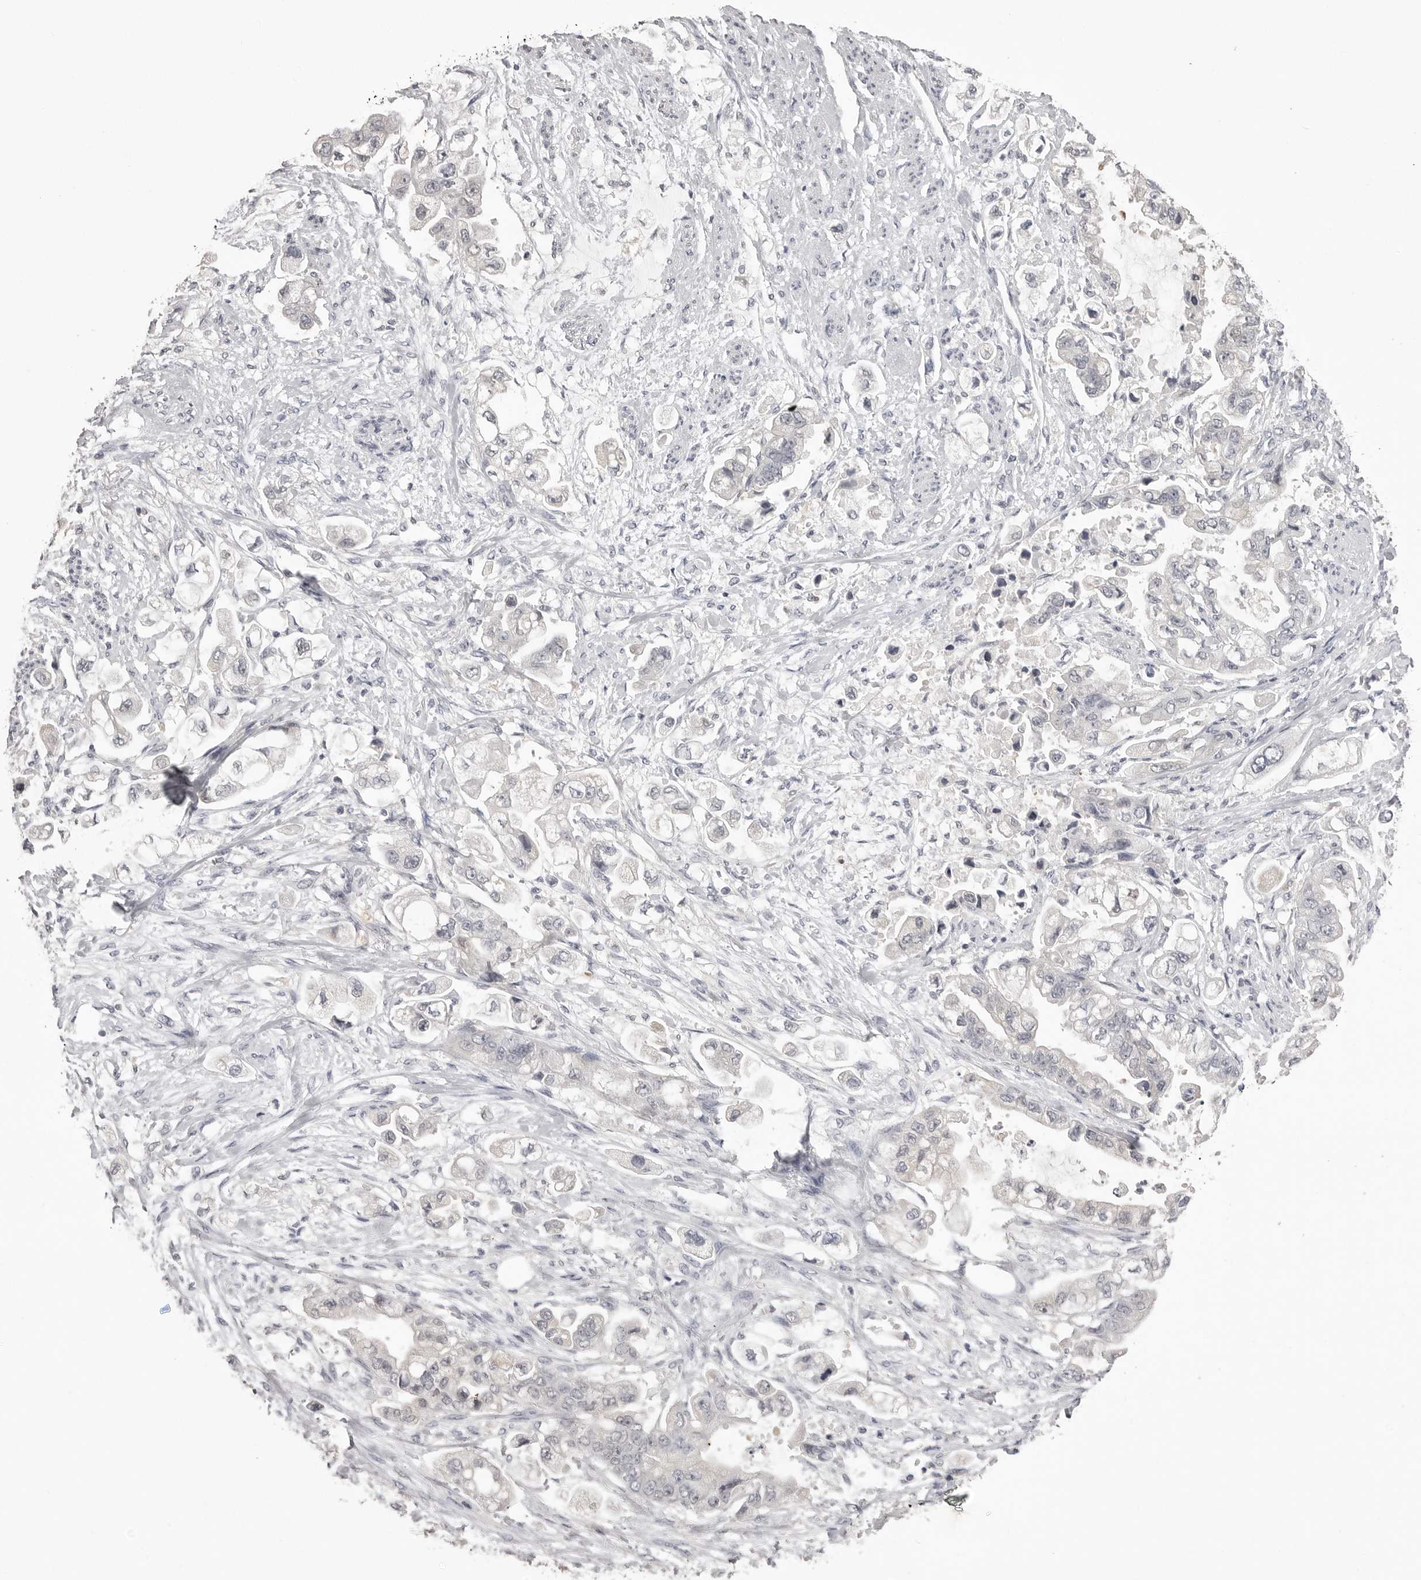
{"staining": {"intensity": "negative", "quantity": "none", "location": "none"}, "tissue": "stomach cancer", "cell_type": "Tumor cells", "image_type": "cancer", "snomed": [{"axis": "morphology", "description": "Adenocarcinoma, NOS"}, {"axis": "topography", "description": "Stomach"}], "caption": "Immunohistochemistry of adenocarcinoma (stomach) shows no positivity in tumor cells.", "gene": "GPN2", "patient": {"sex": "male", "age": 62}}